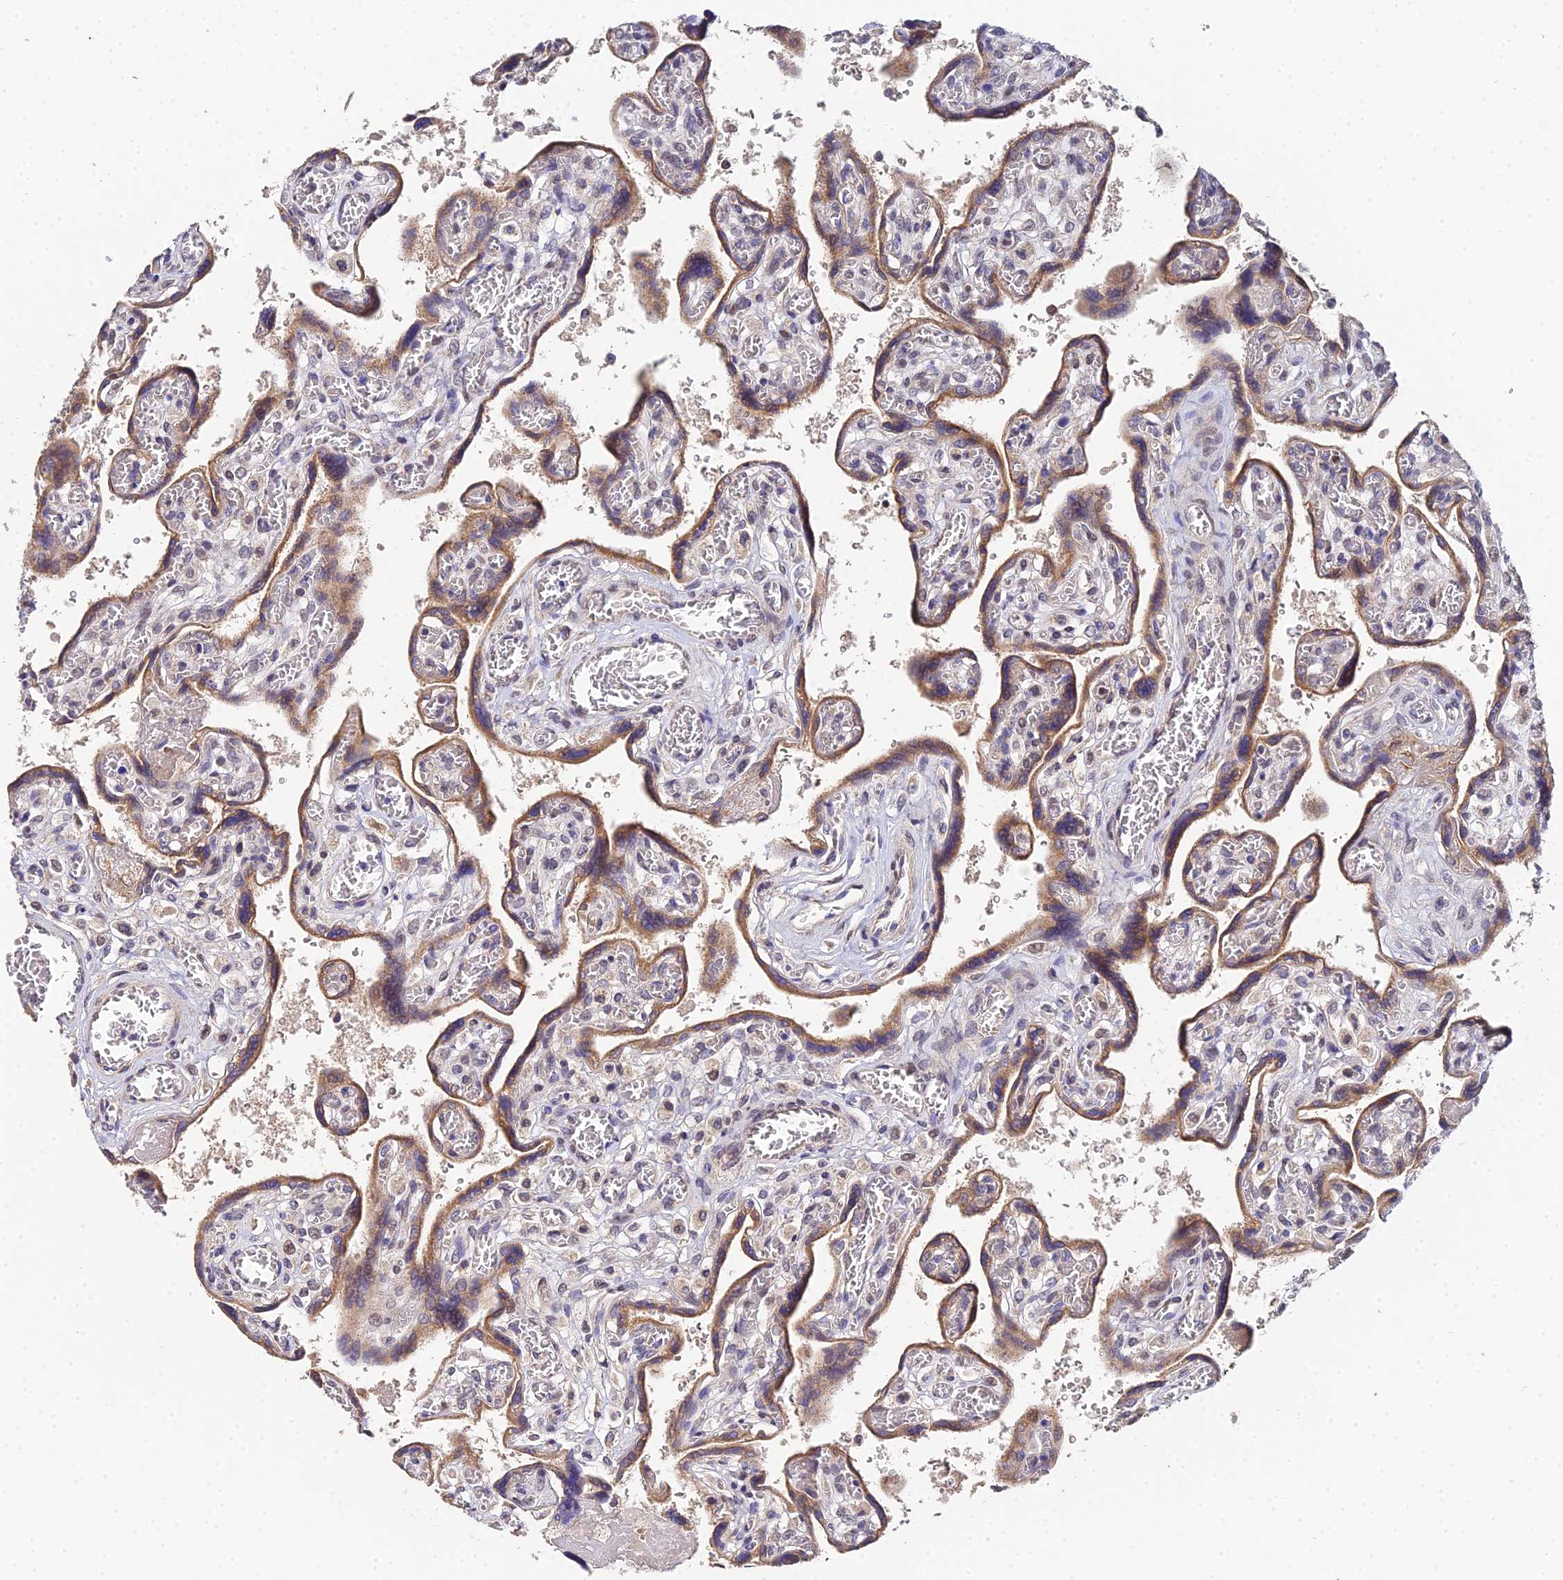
{"staining": {"intensity": "moderate", "quantity": ">75%", "location": "cytoplasmic/membranous,nuclear"}, "tissue": "placenta", "cell_type": "Trophoblastic cells", "image_type": "normal", "snomed": [{"axis": "morphology", "description": "Normal tissue, NOS"}, {"axis": "topography", "description": "Placenta"}], "caption": "An image of human placenta stained for a protein shows moderate cytoplasmic/membranous,nuclear brown staining in trophoblastic cells.", "gene": "BIVM", "patient": {"sex": "female", "age": 39}}